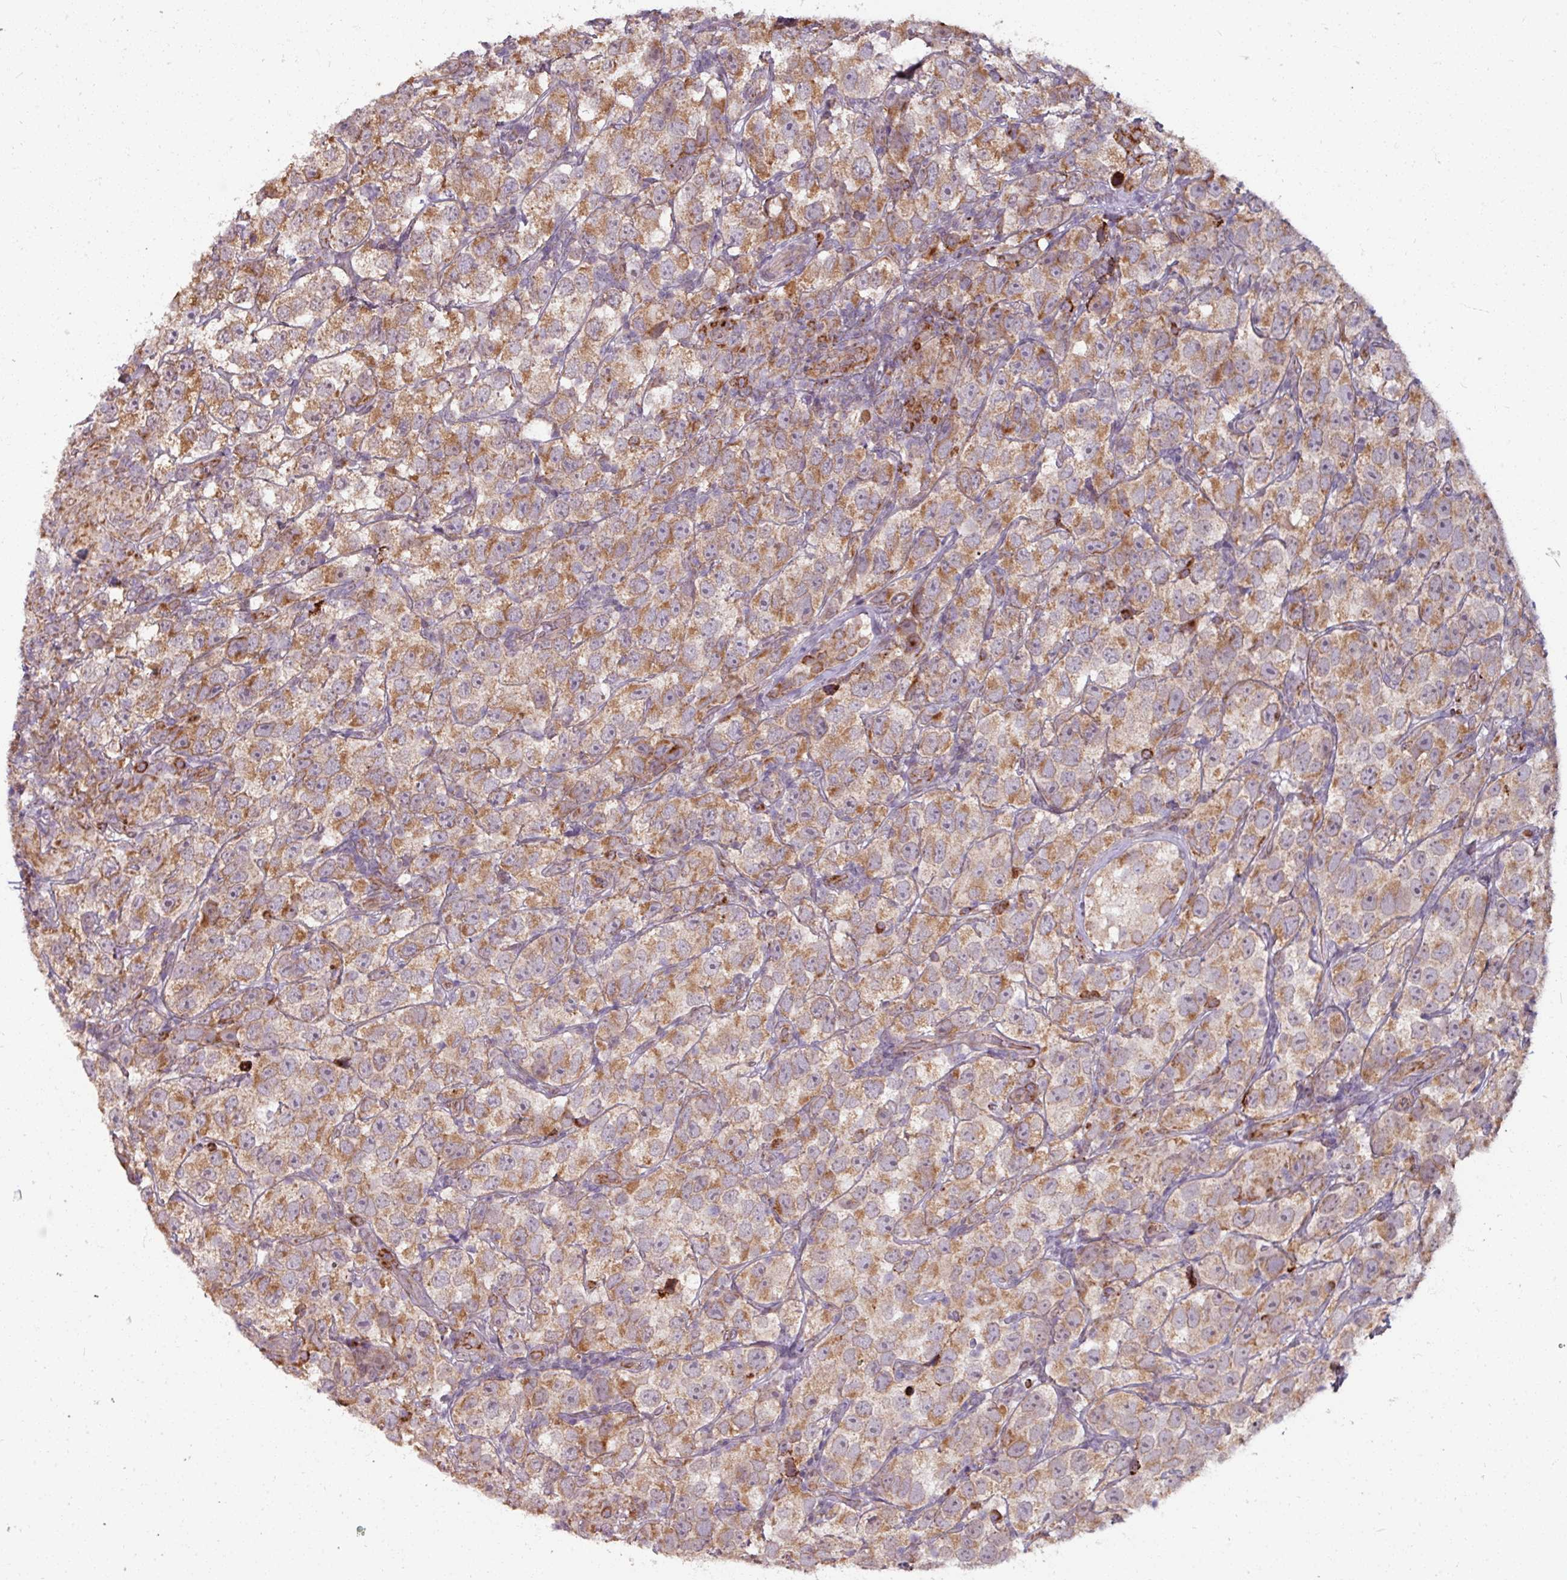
{"staining": {"intensity": "moderate", "quantity": ">75%", "location": "cytoplasmic/membranous"}, "tissue": "testis cancer", "cell_type": "Tumor cells", "image_type": "cancer", "snomed": [{"axis": "morphology", "description": "Seminoma, NOS"}, {"axis": "topography", "description": "Testis"}], "caption": "The micrograph shows a brown stain indicating the presence of a protein in the cytoplasmic/membranous of tumor cells in testis cancer (seminoma).", "gene": "MAGT1", "patient": {"sex": "male", "age": 26}}